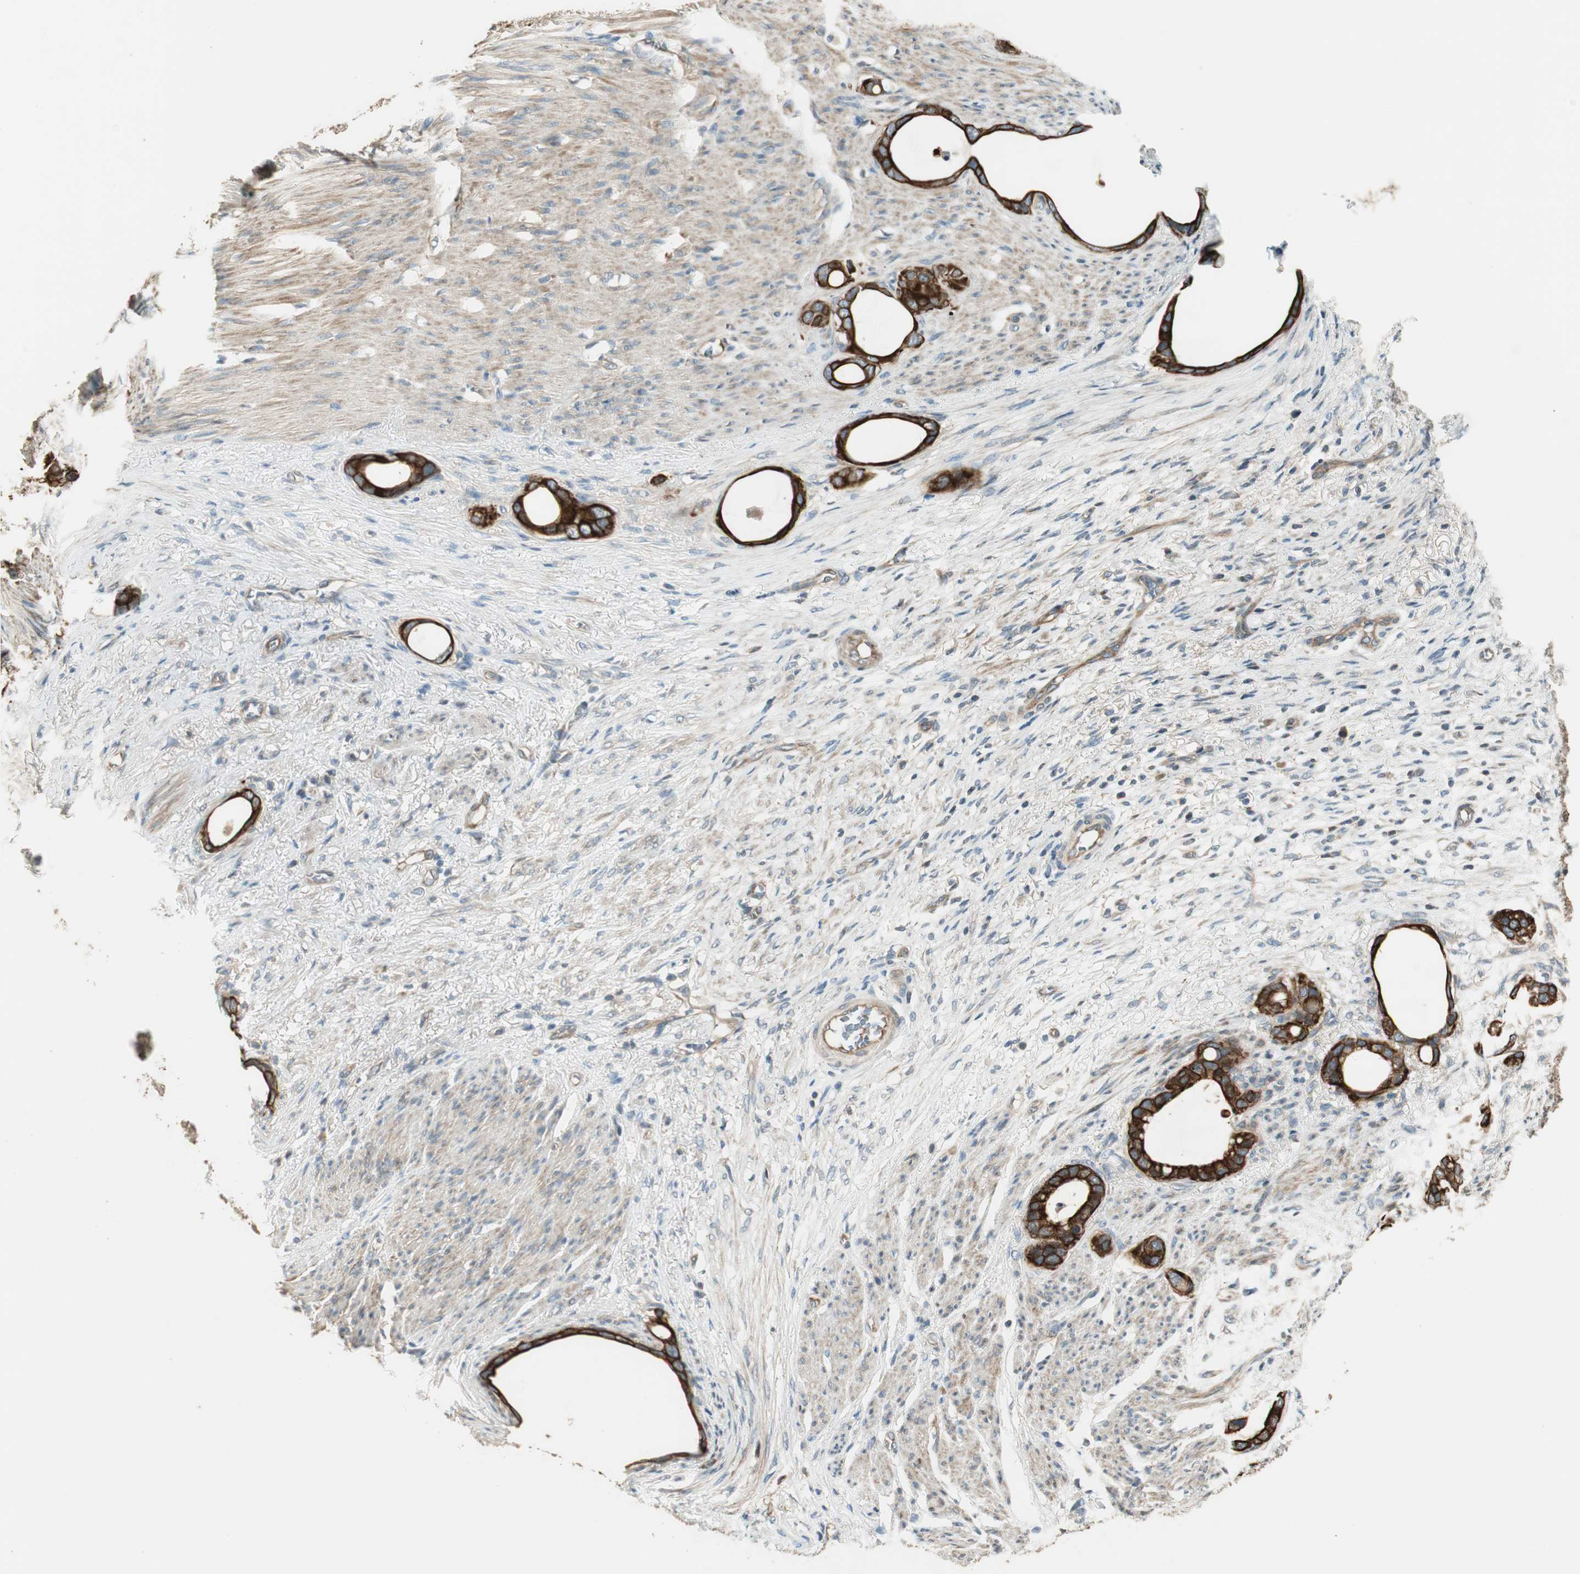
{"staining": {"intensity": "strong", "quantity": ">75%", "location": "cytoplasmic/membranous"}, "tissue": "stomach cancer", "cell_type": "Tumor cells", "image_type": "cancer", "snomed": [{"axis": "morphology", "description": "Adenocarcinoma, NOS"}, {"axis": "topography", "description": "Stomach"}], "caption": "Immunohistochemistry (IHC) (DAB (3,3'-diaminobenzidine)) staining of adenocarcinoma (stomach) exhibits strong cytoplasmic/membranous protein positivity in about >75% of tumor cells. Using DAB (3,3'-diaminobenzidine) (brown) and hematoxylin (blue) stains, captured at high magnification using brightfield microscopy.", "gene": "PFDN5", "patient": {"sex": "female", "age": 75}}